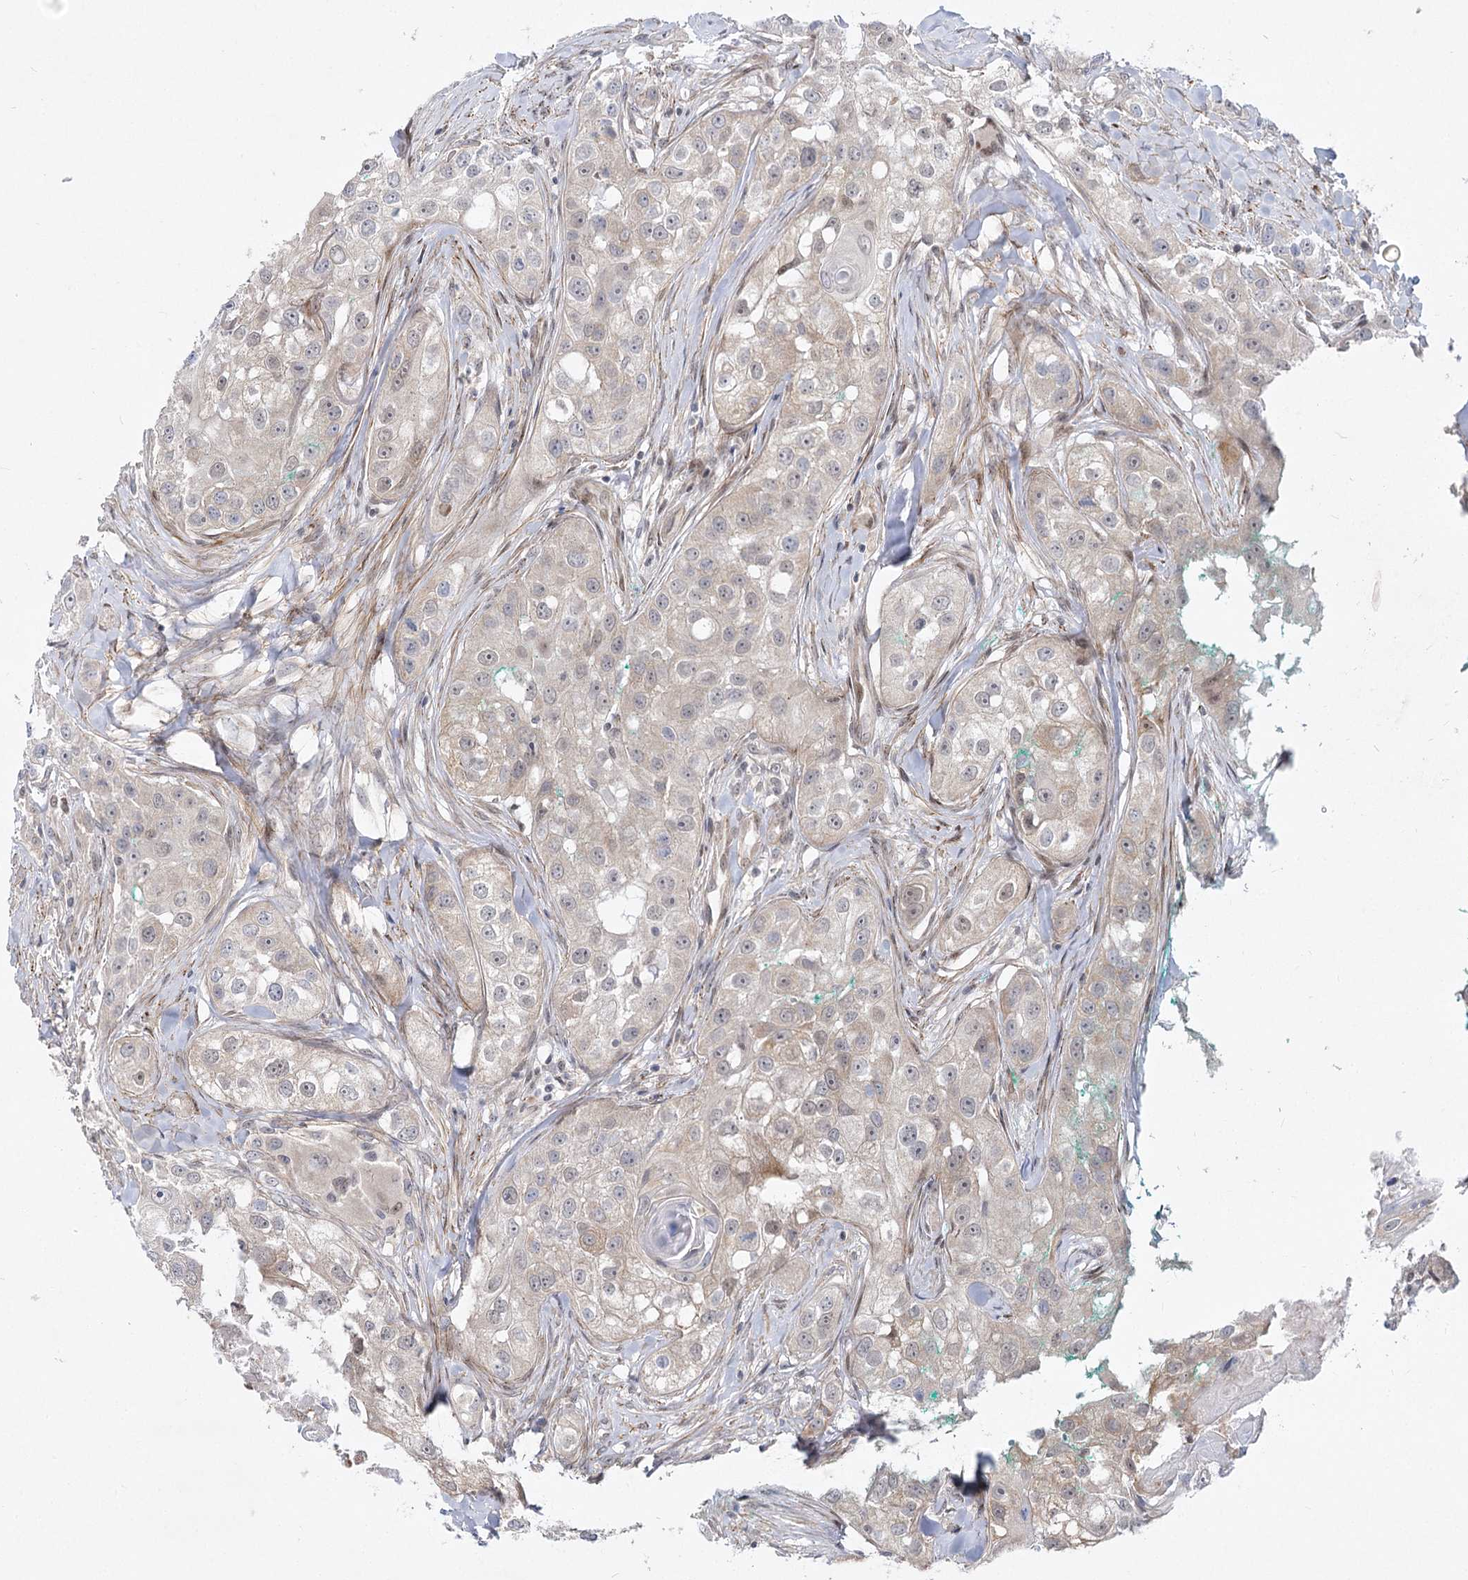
{"staining": {"intensity": "negative", "quantity": "none", "location": "none"}, "tissue": "head and neck cancer", "cell_type": "Tumor cells", "image_type": "cancer", "snomed": [{"axis": "morphology", "description": "Normal tissue, NOS"}, {"axis": "morphology", "description": "Squamous cell carcinoma, NOS"}, {"axis": "topography", "description": "Skeletal muscle"}, {"axis": "topography", "description": "Head-Neck"}], "caption": "A high-resolution micrograph shows IHC staining of head and neck cancer (squamous cell carcinoma), which displays no significant staining in tumor cells.", "gene": "ARSI", "patient": {"sex": "male", "age": 51}}